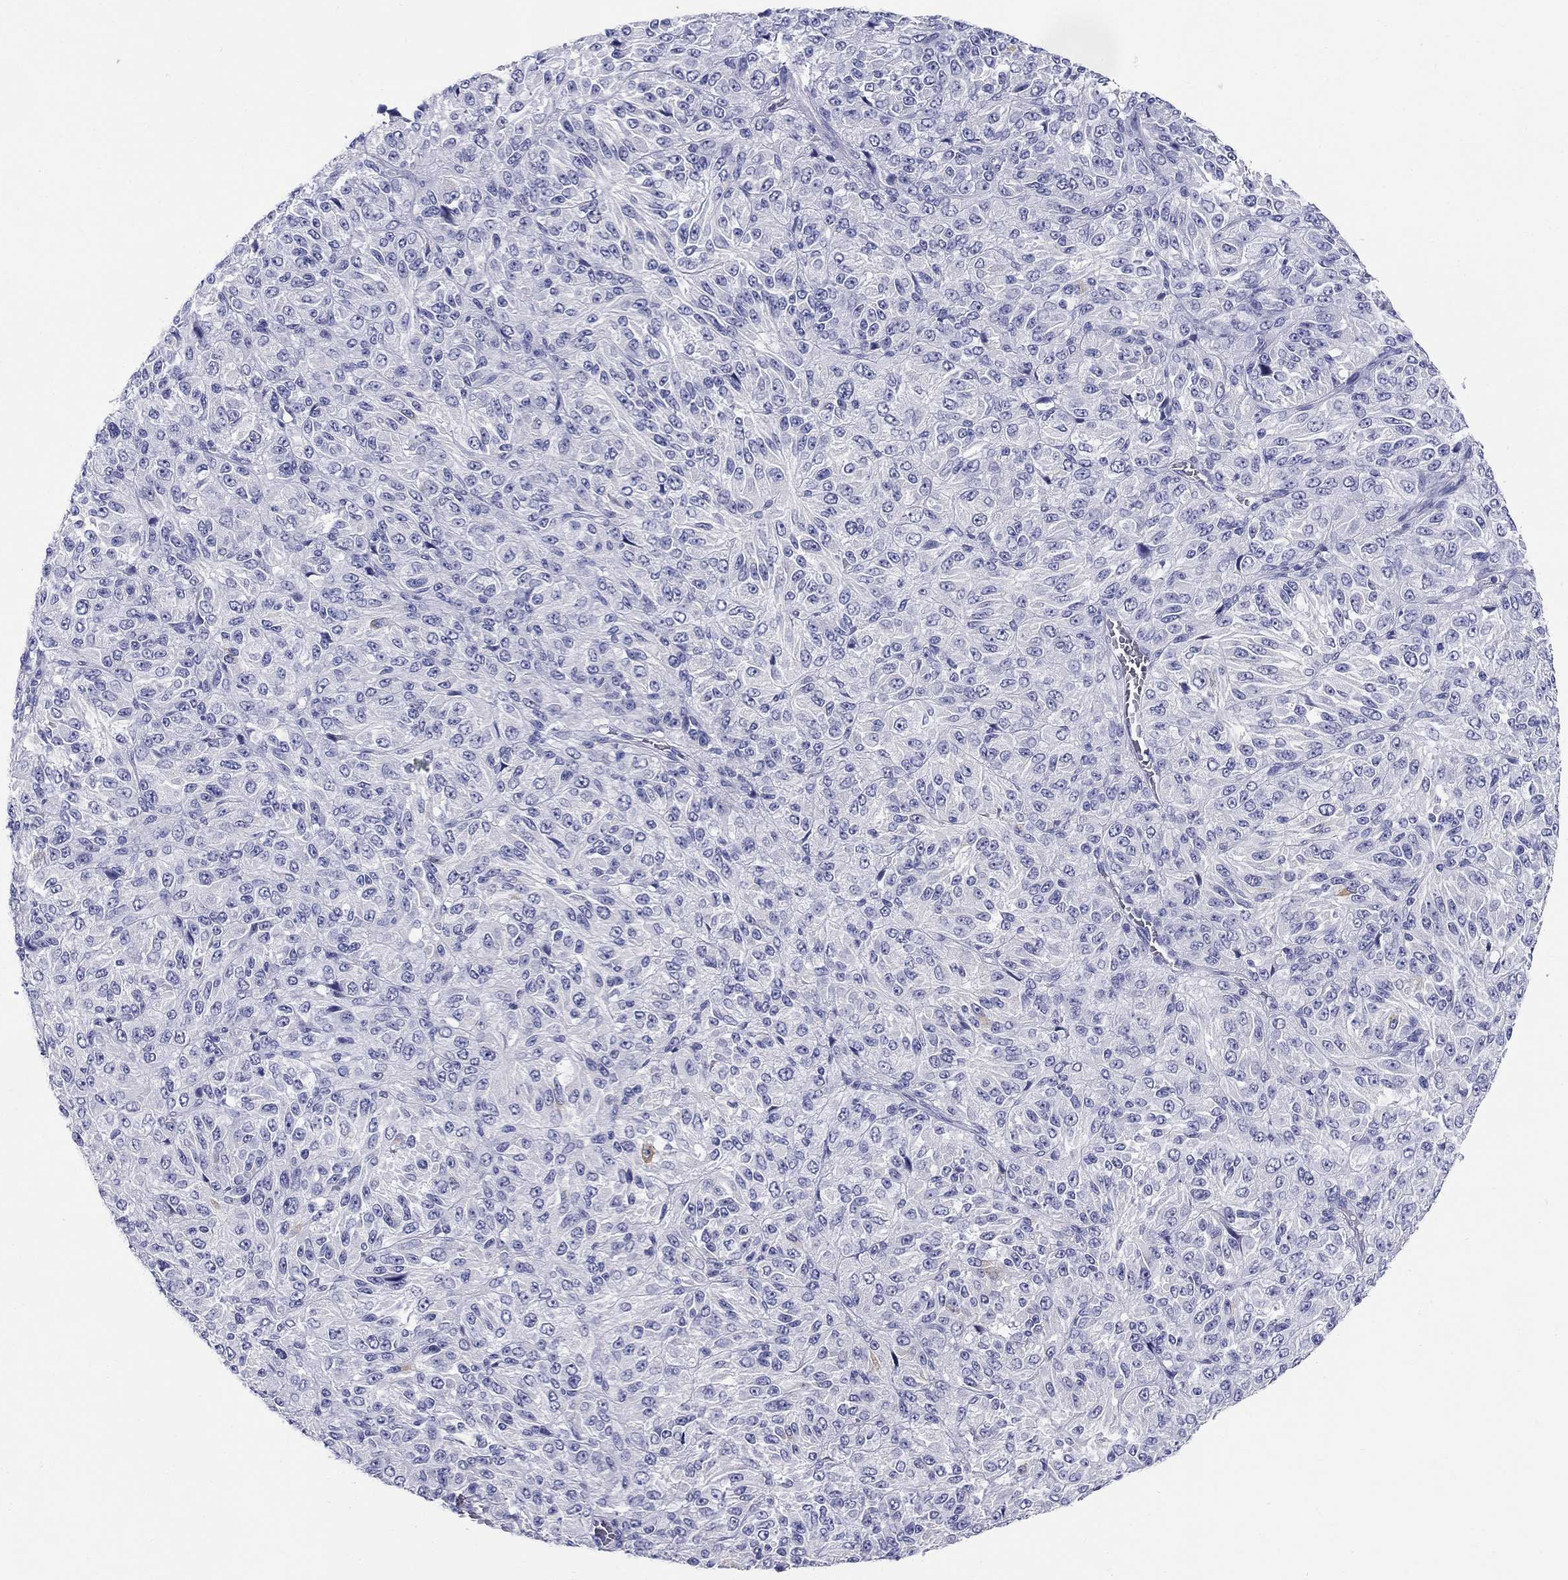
{"staining": {"intensity": "negative", "quantity": "none", "location": "none"}, "tissue": "melanoma", "cell_type": "Tumor cells", "image_type": "cancer", "snomed": [{"axis": "morphology", "description": "Malignant melanoma, Metastatic site"}, {"axis": "topography", "description": "Brain"}], "caption": "DAB (3,3'-diaminobenzidine) immunohistochemical staining of malignant melanoma (metastatic site) demonstrates no significant positivity in tumor cells.", "gene": "LAMP5", "patient": {"sex": "female", "age": 56}}